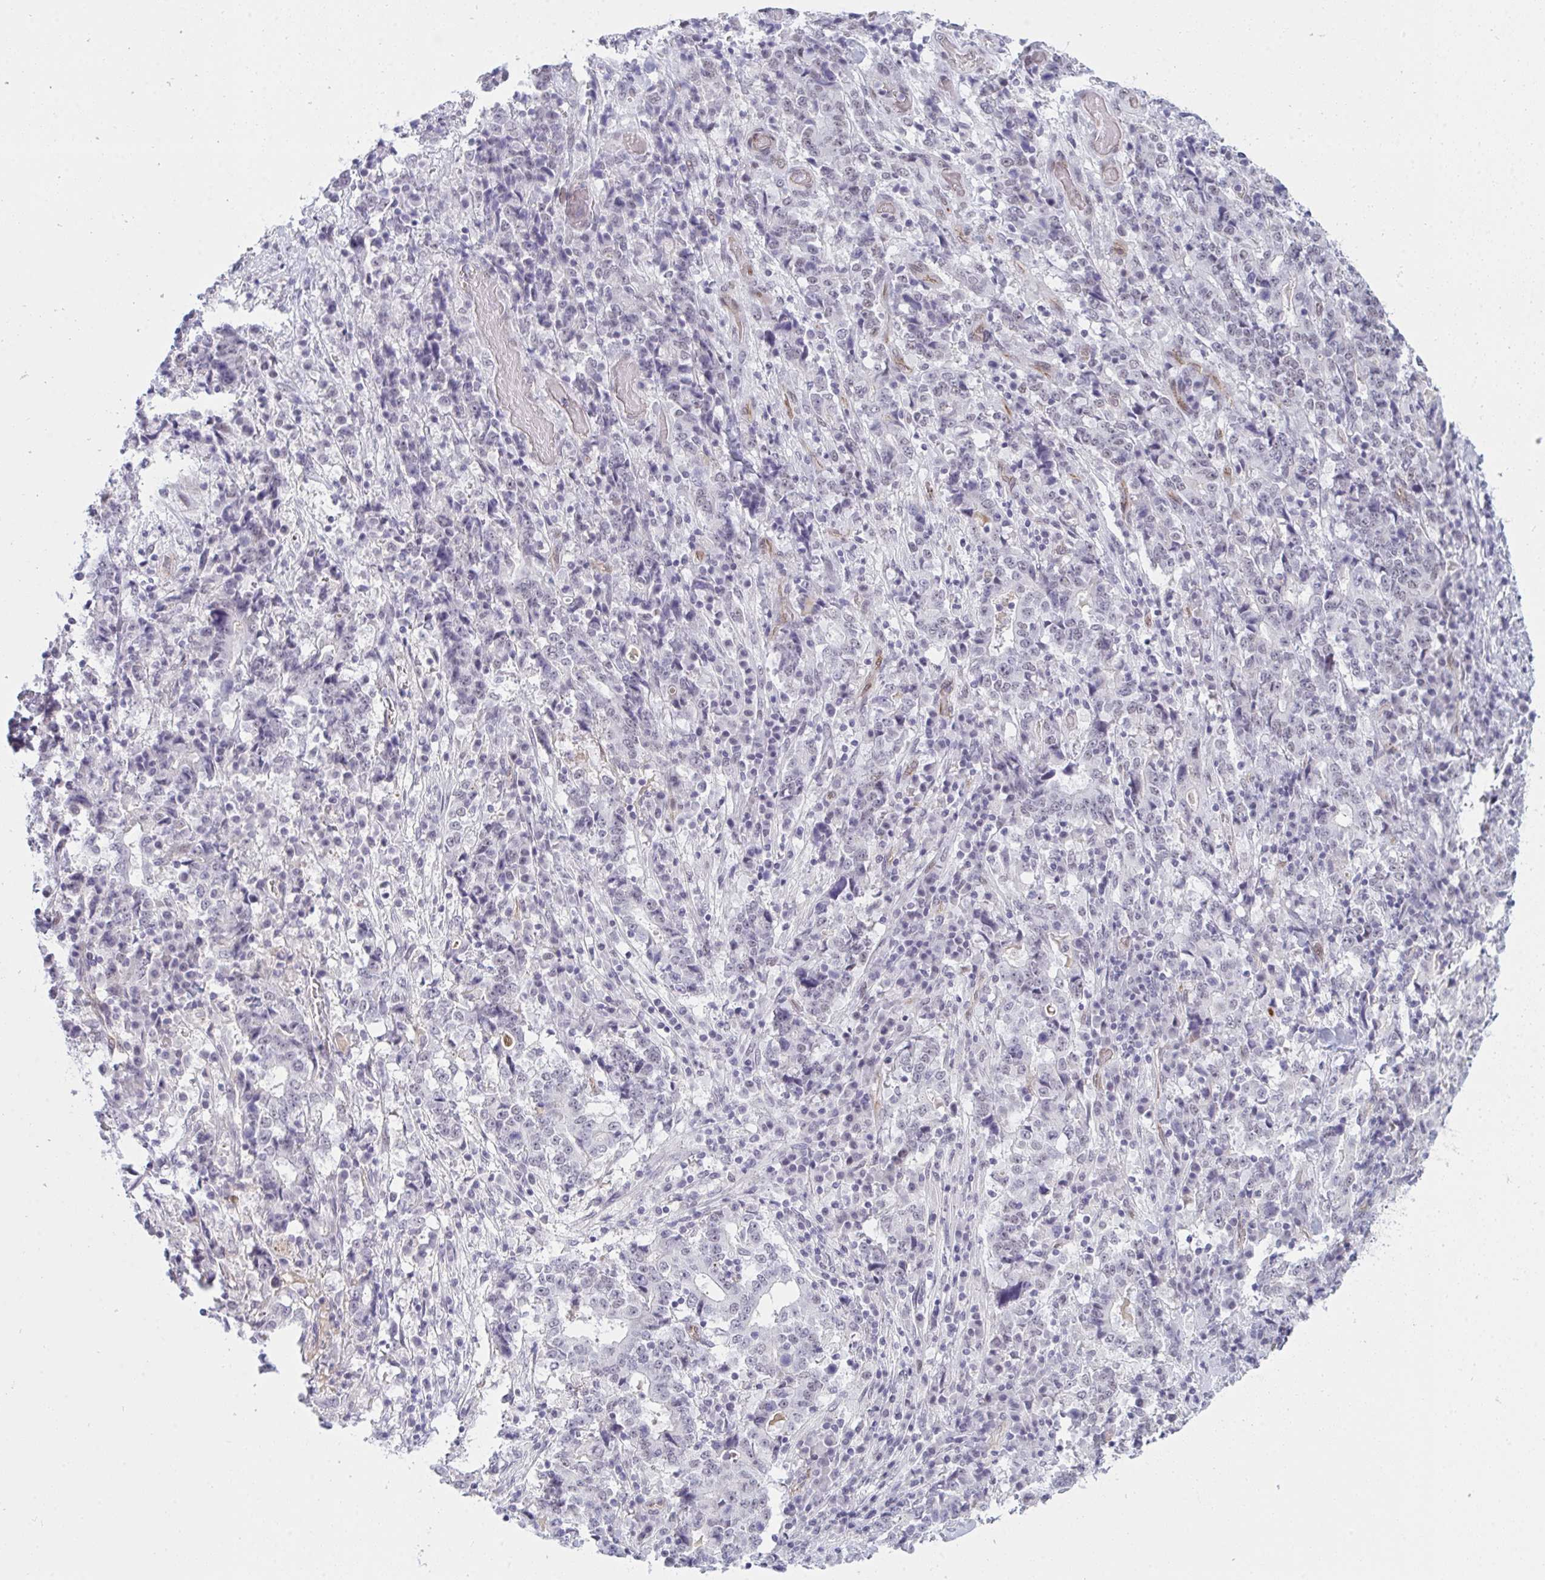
{"staining": {"intensity": "negative", "quantity": "none", "location": "none"}, "tissue": "stomach cancer", "cell_type": "Tumor cells", "image_type": "cancer", "snomed": [{"axis": "morphology", "description": "Normal tissue, NOS"}, {"axis": "morphology", "description": "Adenocarcinoma, NOS"}, {"axis": "topography", "description": "Stomach, upper"}, {"axis": "topography", "description": "Stomach"}], "caption": "Tumor cells show no significant positivity in stomach adenocarcinoma.", "gene": "DSCAML1", "patient": {"sex": "male", "age": 59}}